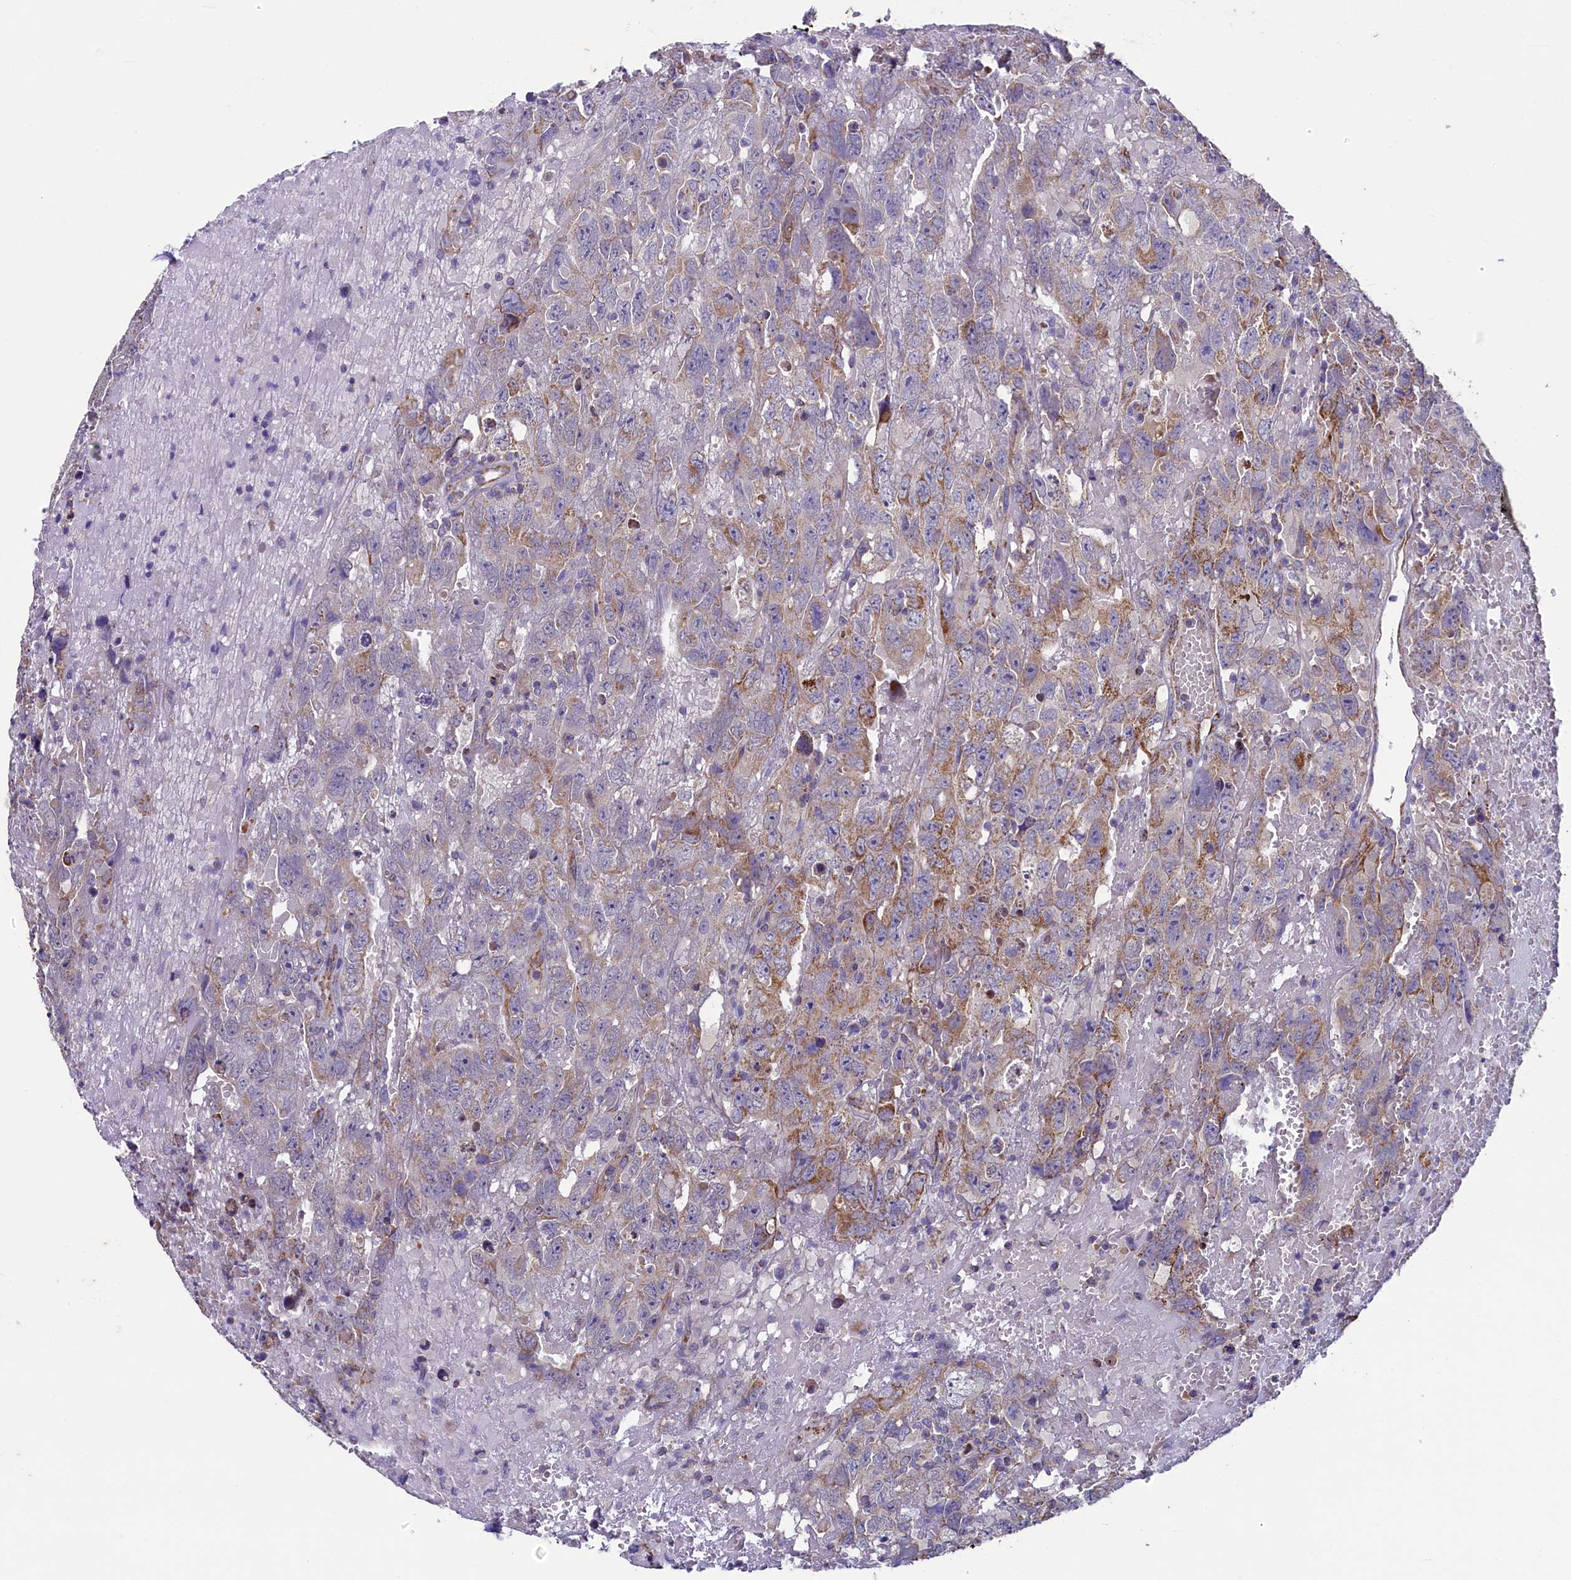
{"staining": {"intensity": "moderate", "quantity": "<25%", "location": "cytoplasmic/membranous"}, "tissue": "testis cancer", "cell_type": "Tumor cells", "image_type": "cancer", "snomed": [{"axis": "morphology", "description": "Carcinoma, Embryonal, NOS"}, {"axis": "topography", "description": "Testis"}], "caption": "Immunohistochemistry (IHC) of testis embryonal carcinoma reveals low levels of moderate cytoplasmic/membranous staining in about <25% of tumor cells.", "gene": "SPATA2L", "patient": {"sex": "male", "age": 45}}